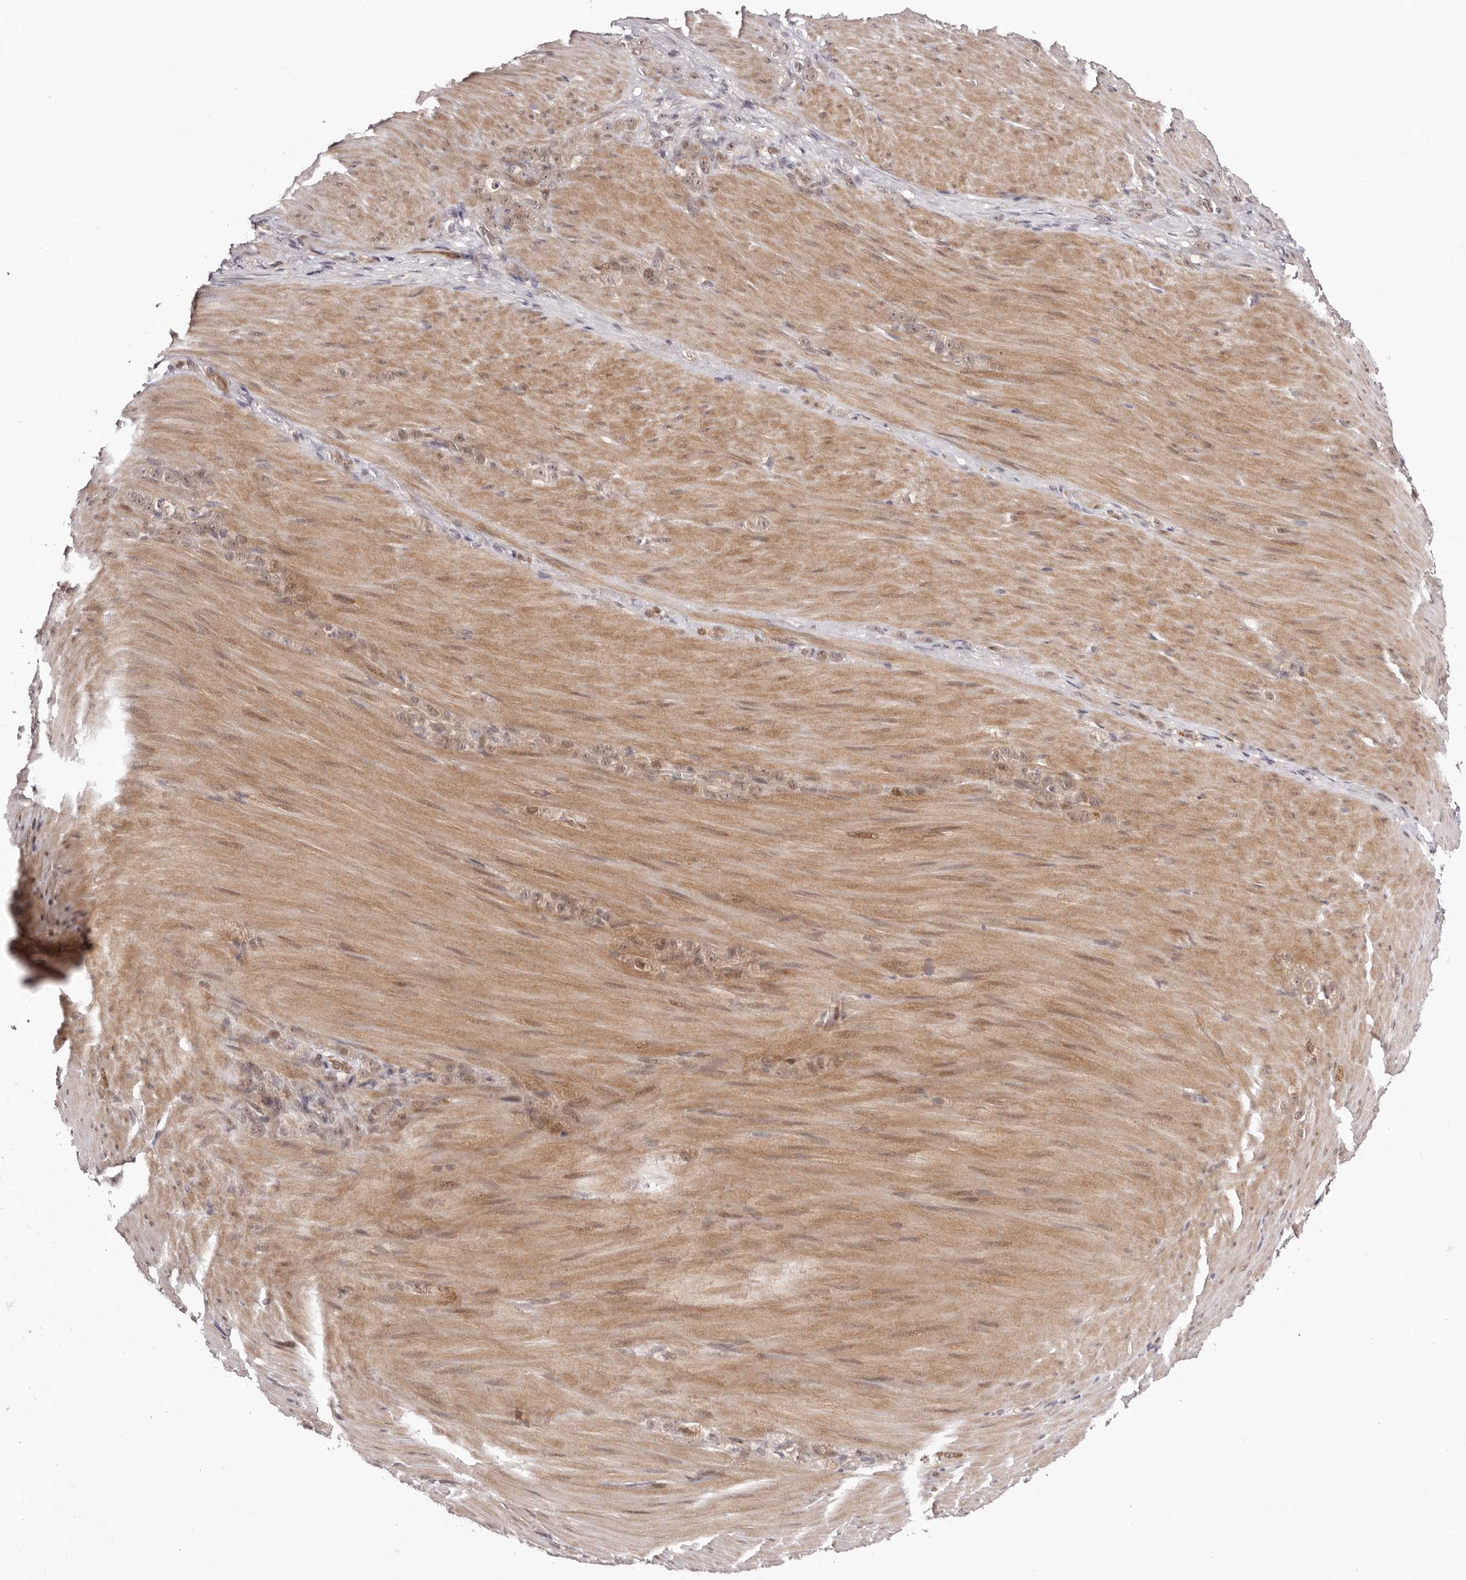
{"staining": {"intensity": "weak", "quantity": "<25%", "location": "nuclear"}, "tissue": "stomach cancer", "cell_type": "Tumor cells", "image_type": "cancer", "snomed": [{"axis": "morphology", "description": "Normal tissue, NOS"}, {"axis": "morphology", "description": "Adenocarcinoma, NOS"}, {"axis": "topography", "description": "Stomach"}], "caption": "Tumor cells show no significant protein expression in stomach adenocarcinoma.", "gene": "EGR3", "patient": {"sex": "male", "age": 82}}